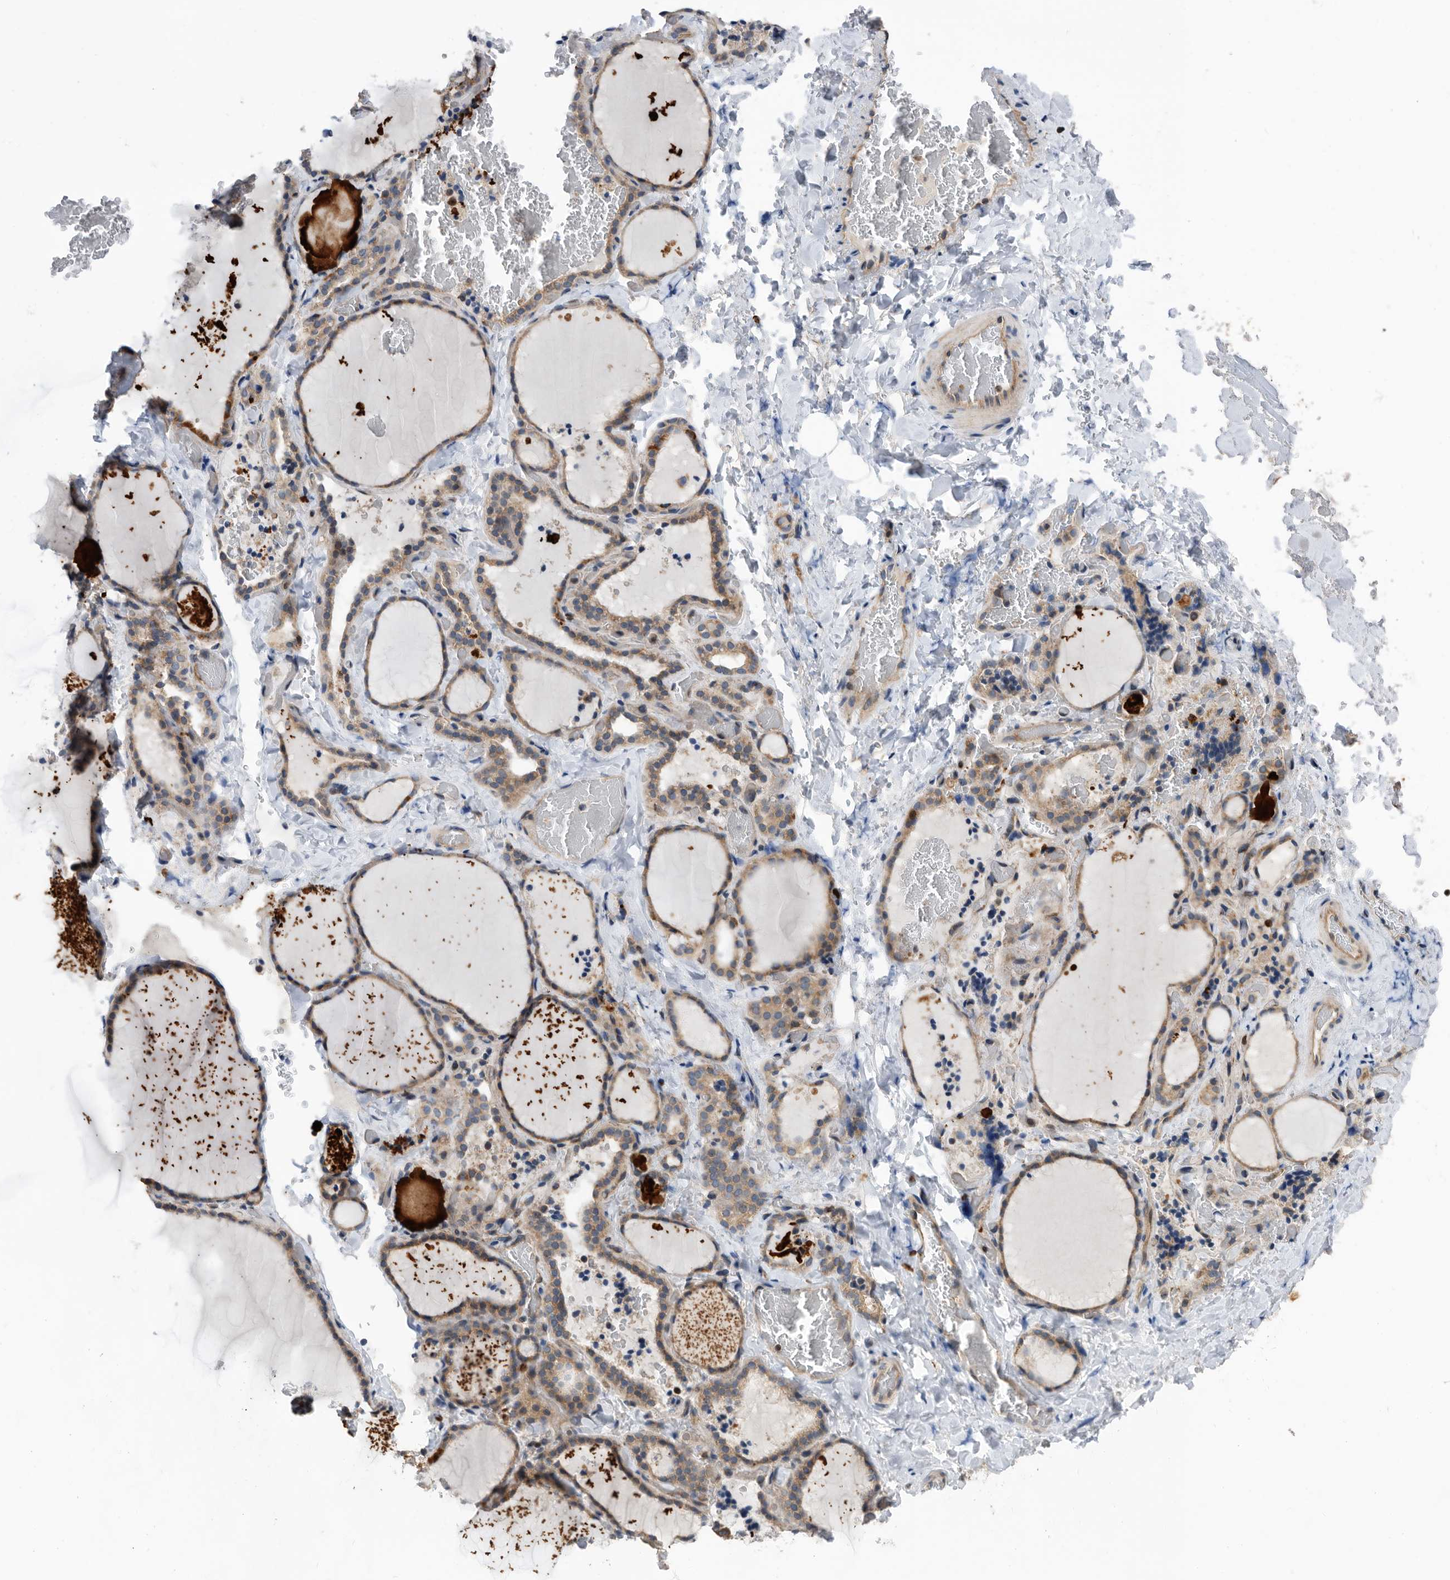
{"staining": {"intensity": "moderate", "quantity": ">75%", "location": "cytoplasmic/membranous"}, "tissue": "thyroid gland", "cell_type": "Glandular cells", "image_type": "normal", "snomed": [{"axis": "morphology", "description": "Normal tissue, NOS"}, {"axis": "topography", "description": "Thyroid gland"}], "caption": "Protein staining displays moderate cytoplasmic/membranous positivity in about >75% of glandular cells in unremarkable thyroid gland.", "gene": "ATAD2", "patient": {"sex": "female", "age": 22}}